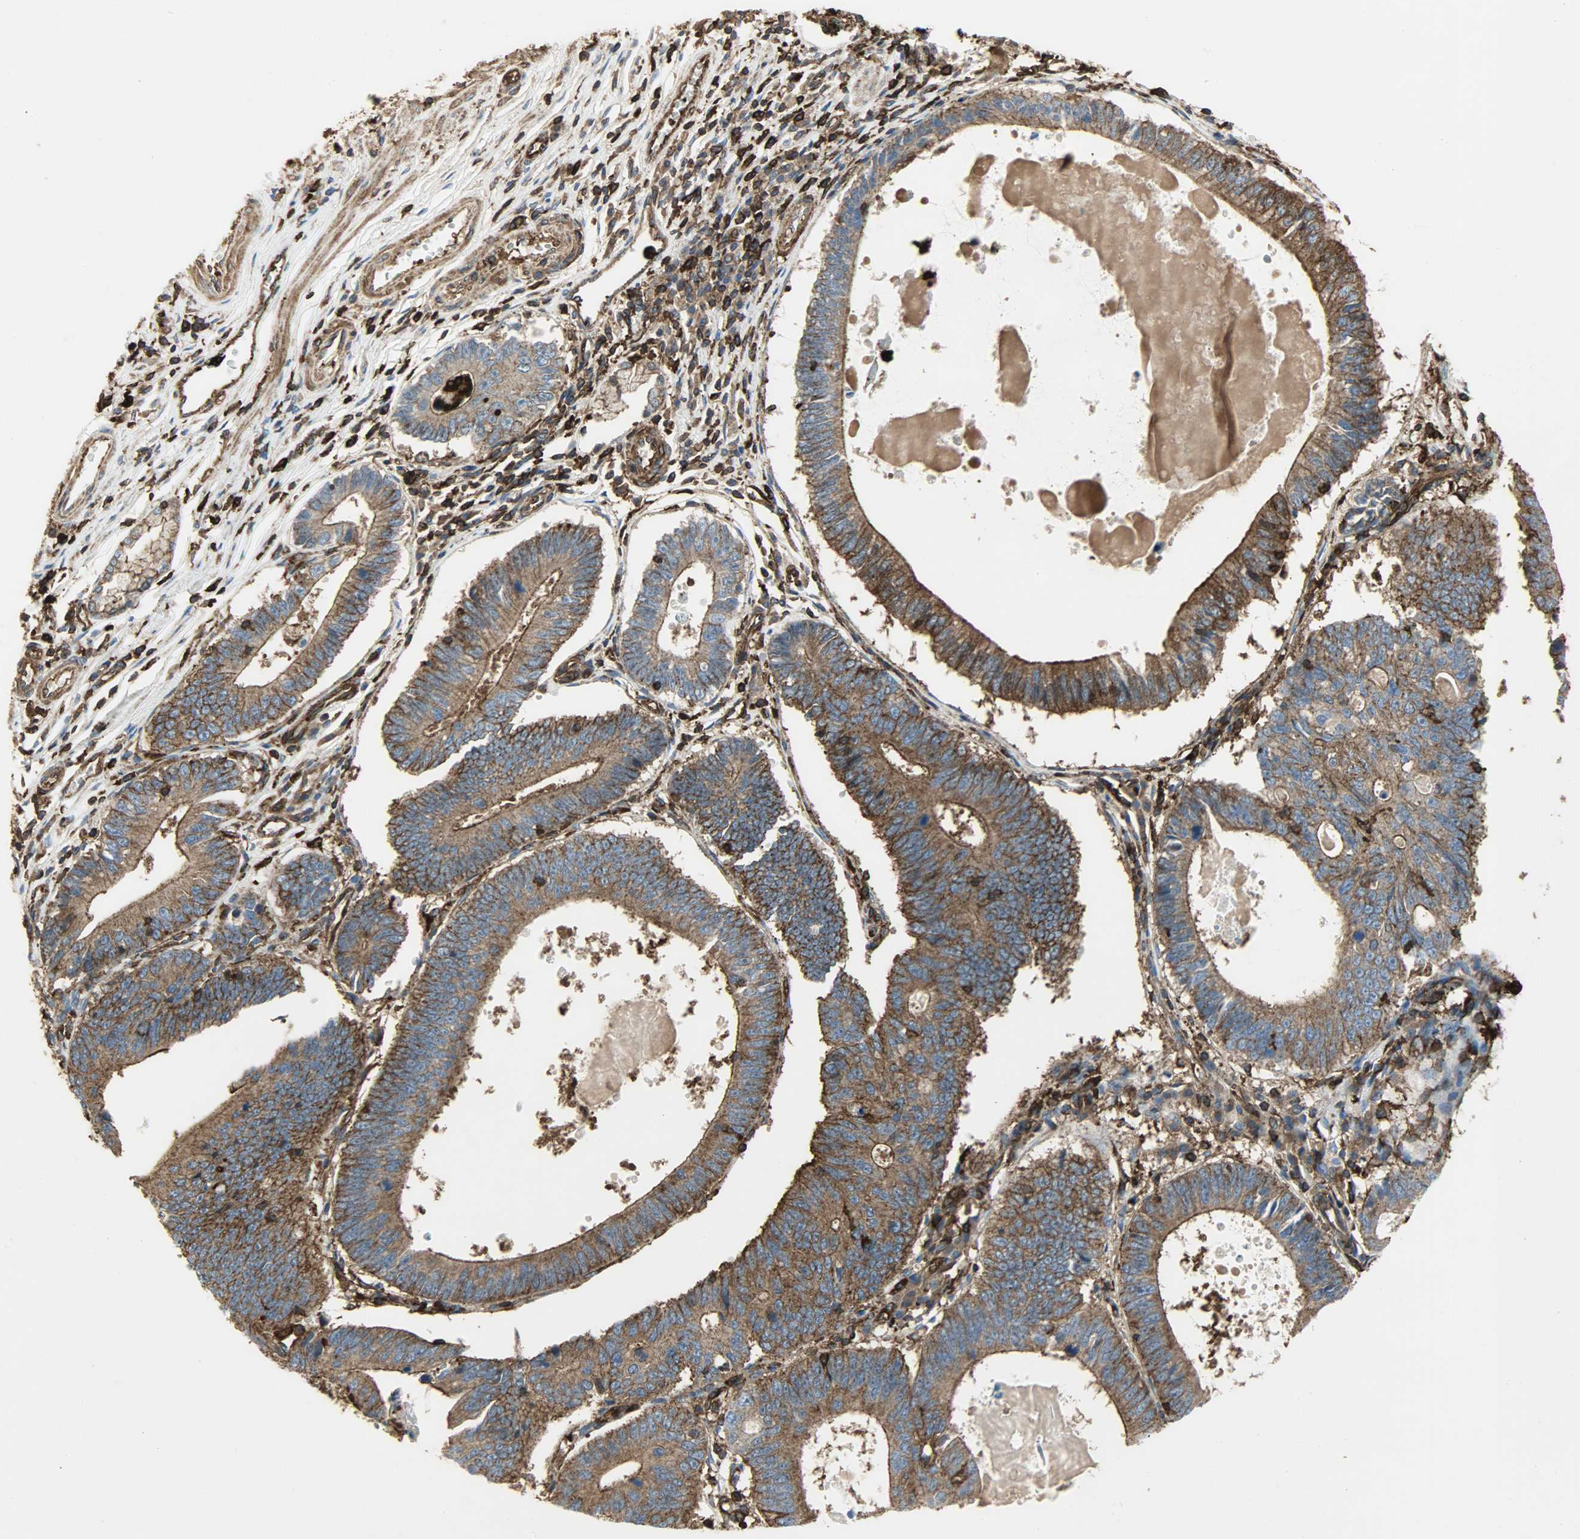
{"staining": {"intensity": "strong", "quantity": ">75%", "location": "cytoplasmic/membranous"}, "tissue": "stomach cancer", "cell_type": "Tumor cells", "image_type": "cancer", "snomed": [{"axis": "morphology", "description": "Adenocarcinoma, NOS"}, {"axis": "topography", "description": "Stomach"}], "caption": "Stomach cancer (adenocarcinoma) stained with a protein marker reveals strong staining in tumor cells.", "gene": "VASP", "patient": {"sex": "male", "age": 59}}